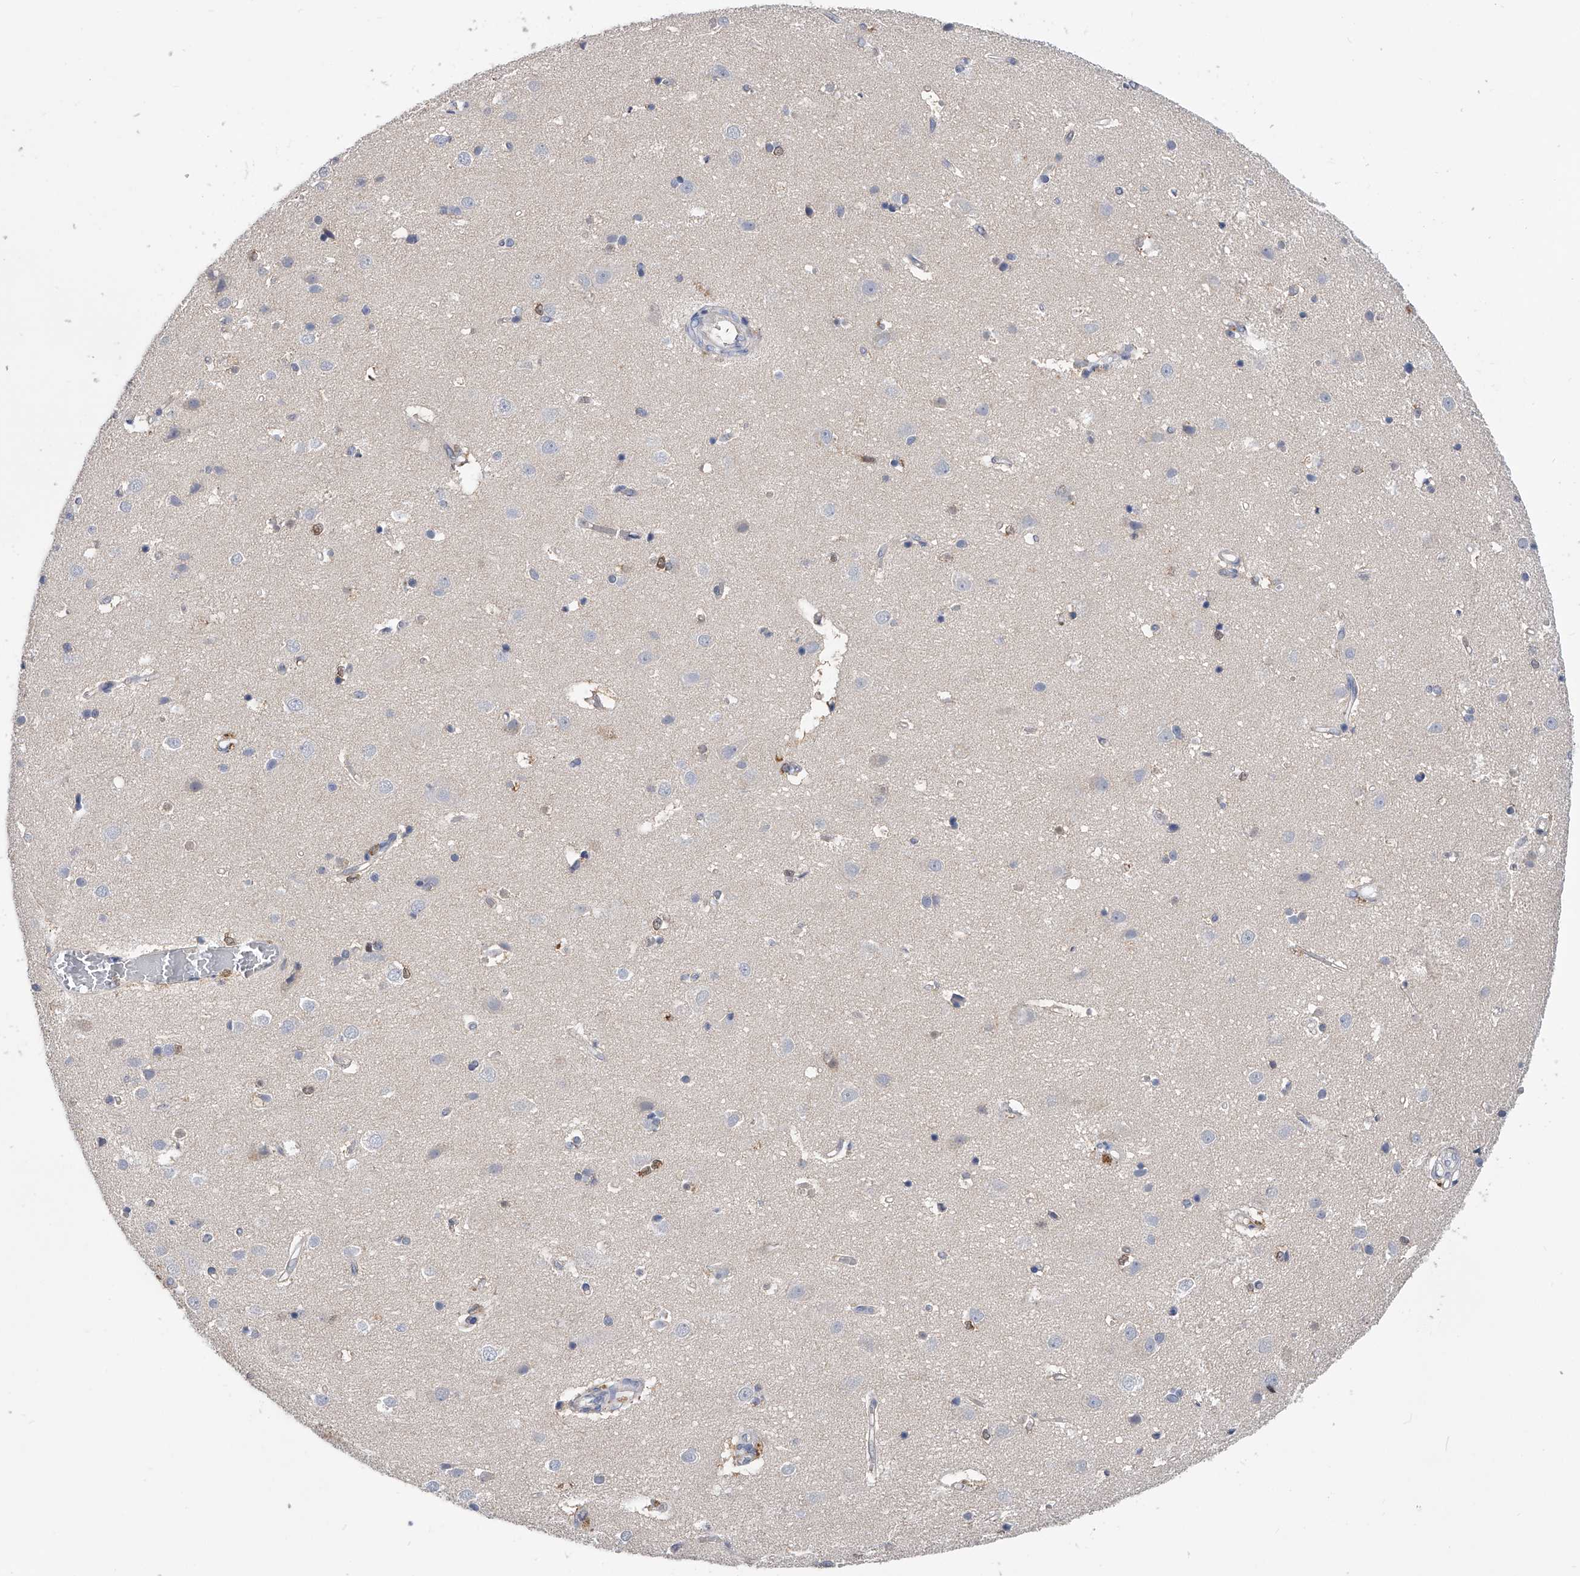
{"staining": {"intensity": "weak", "quantity": "25%-75%", "location": "cytoplasmic/membranous"}, "tissue": "cerebral cortex", "cell_type": "Endothelial cells", "image_type": "normal", "snomed": [{"axis": "morphology", "description": "Normal tissue, NOS"}, {"axis": "topography", "description": "Cerebral cortex"}], "caption": "Benign cerebral cortex was stained to show a protein in brown. There is low levels of weak cytoplasmic/membranous expression in about 25%-75% of endothelial cells. Using DAB (brown) and hematoxylin (blue) stains, captured at high magnification using brightfield microscopy.", "gene": "PGM3", "patient": {"sex": "male", "age": 54}}